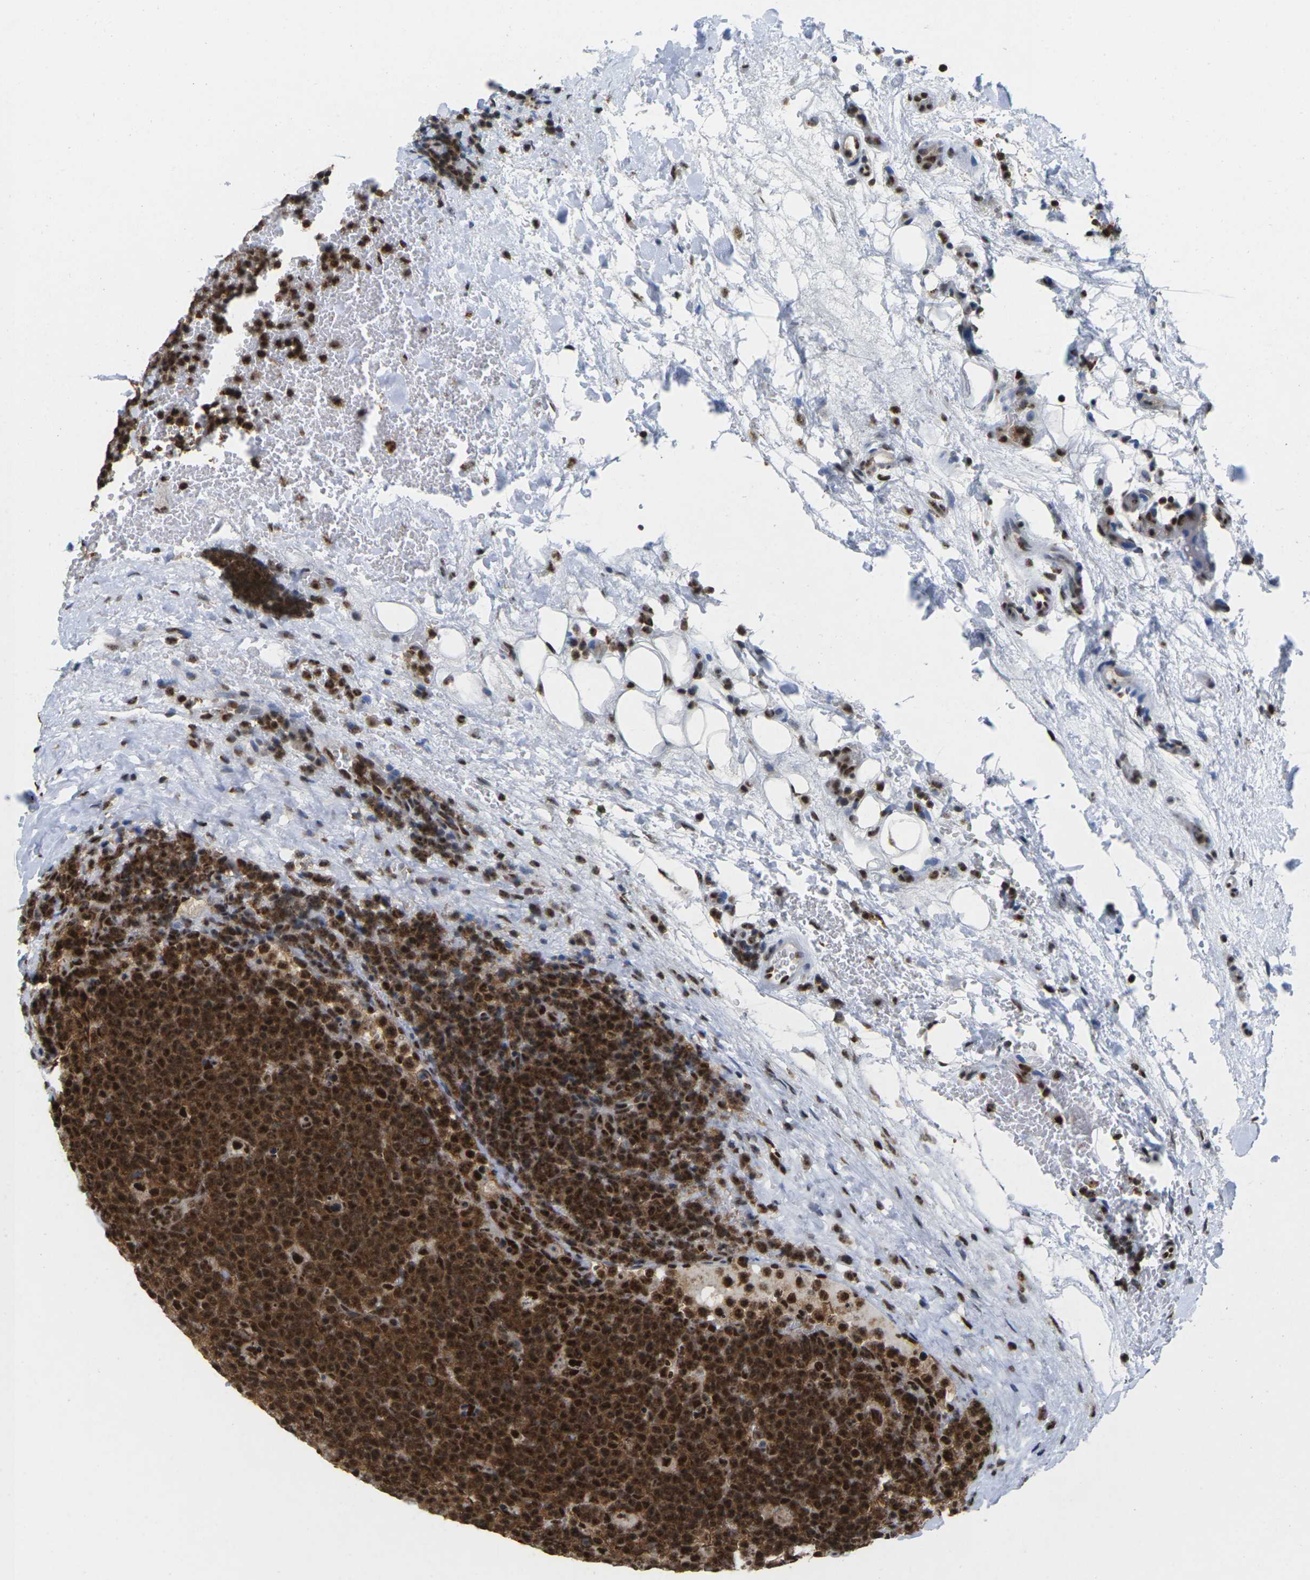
{"staining": {"intensity": "strong", "quantity": ">75%", "location": "cytoplasmic/membranous,nuclear"}, "tissue": "lymphoma", "cell_type": "Tumor cells", "image_type": "cancer", "snomed": [{"axis": "morphology", "description": "Malignant lymphoma, non-Hodgkin's type, High grade"}, {"axis": "topography", "description": "Lymph node"}], "caption": "Protein analysis of malignant lymphoma, non-Hodgkin's type (high-grade) tissue displays strong cytoplasmic/membranous and nuclear staining in approximately >75% of tumor cells.", "gene": "MAGOH", "patient": {"sex": "female", "age": 84}}